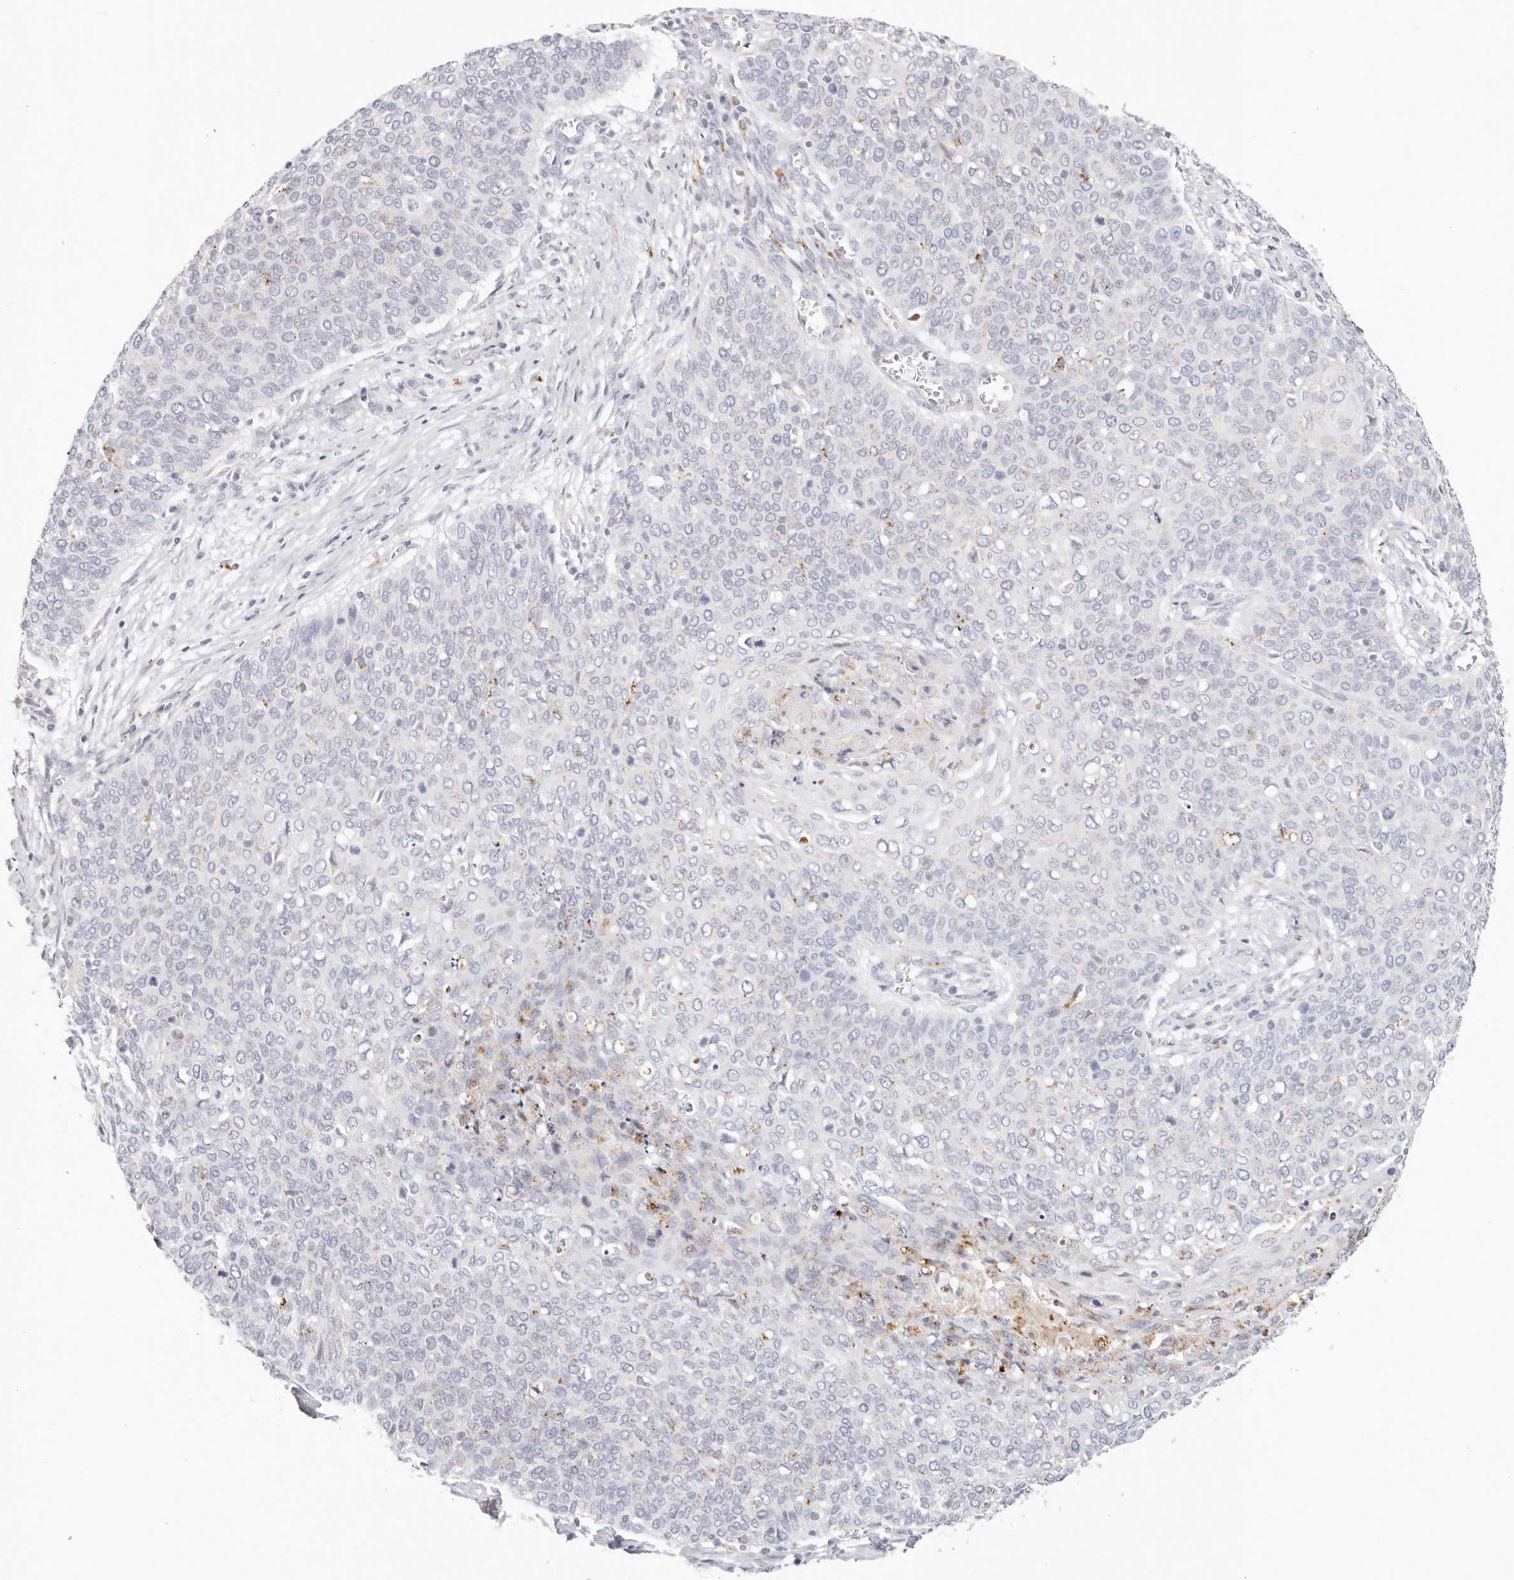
{"staining": {"intensity": "negative", "quantity": "none", "location": "none"}, "tissue": "cervical cancer", "cell_type": "Tumor cells", "image_type": "cancer", "snomed": [{"axis": "morphology", "description": "Squamous cell carcinoma, NOS"}, {"axis": "topography", "description": "Cervix"}], "caption": "This is an immunohistochemistry micrograph of human cervical cancer. There is no staining in tumor cells.", "gene": "STKLD1", "patient": {"sex": "female", "age": 39}}